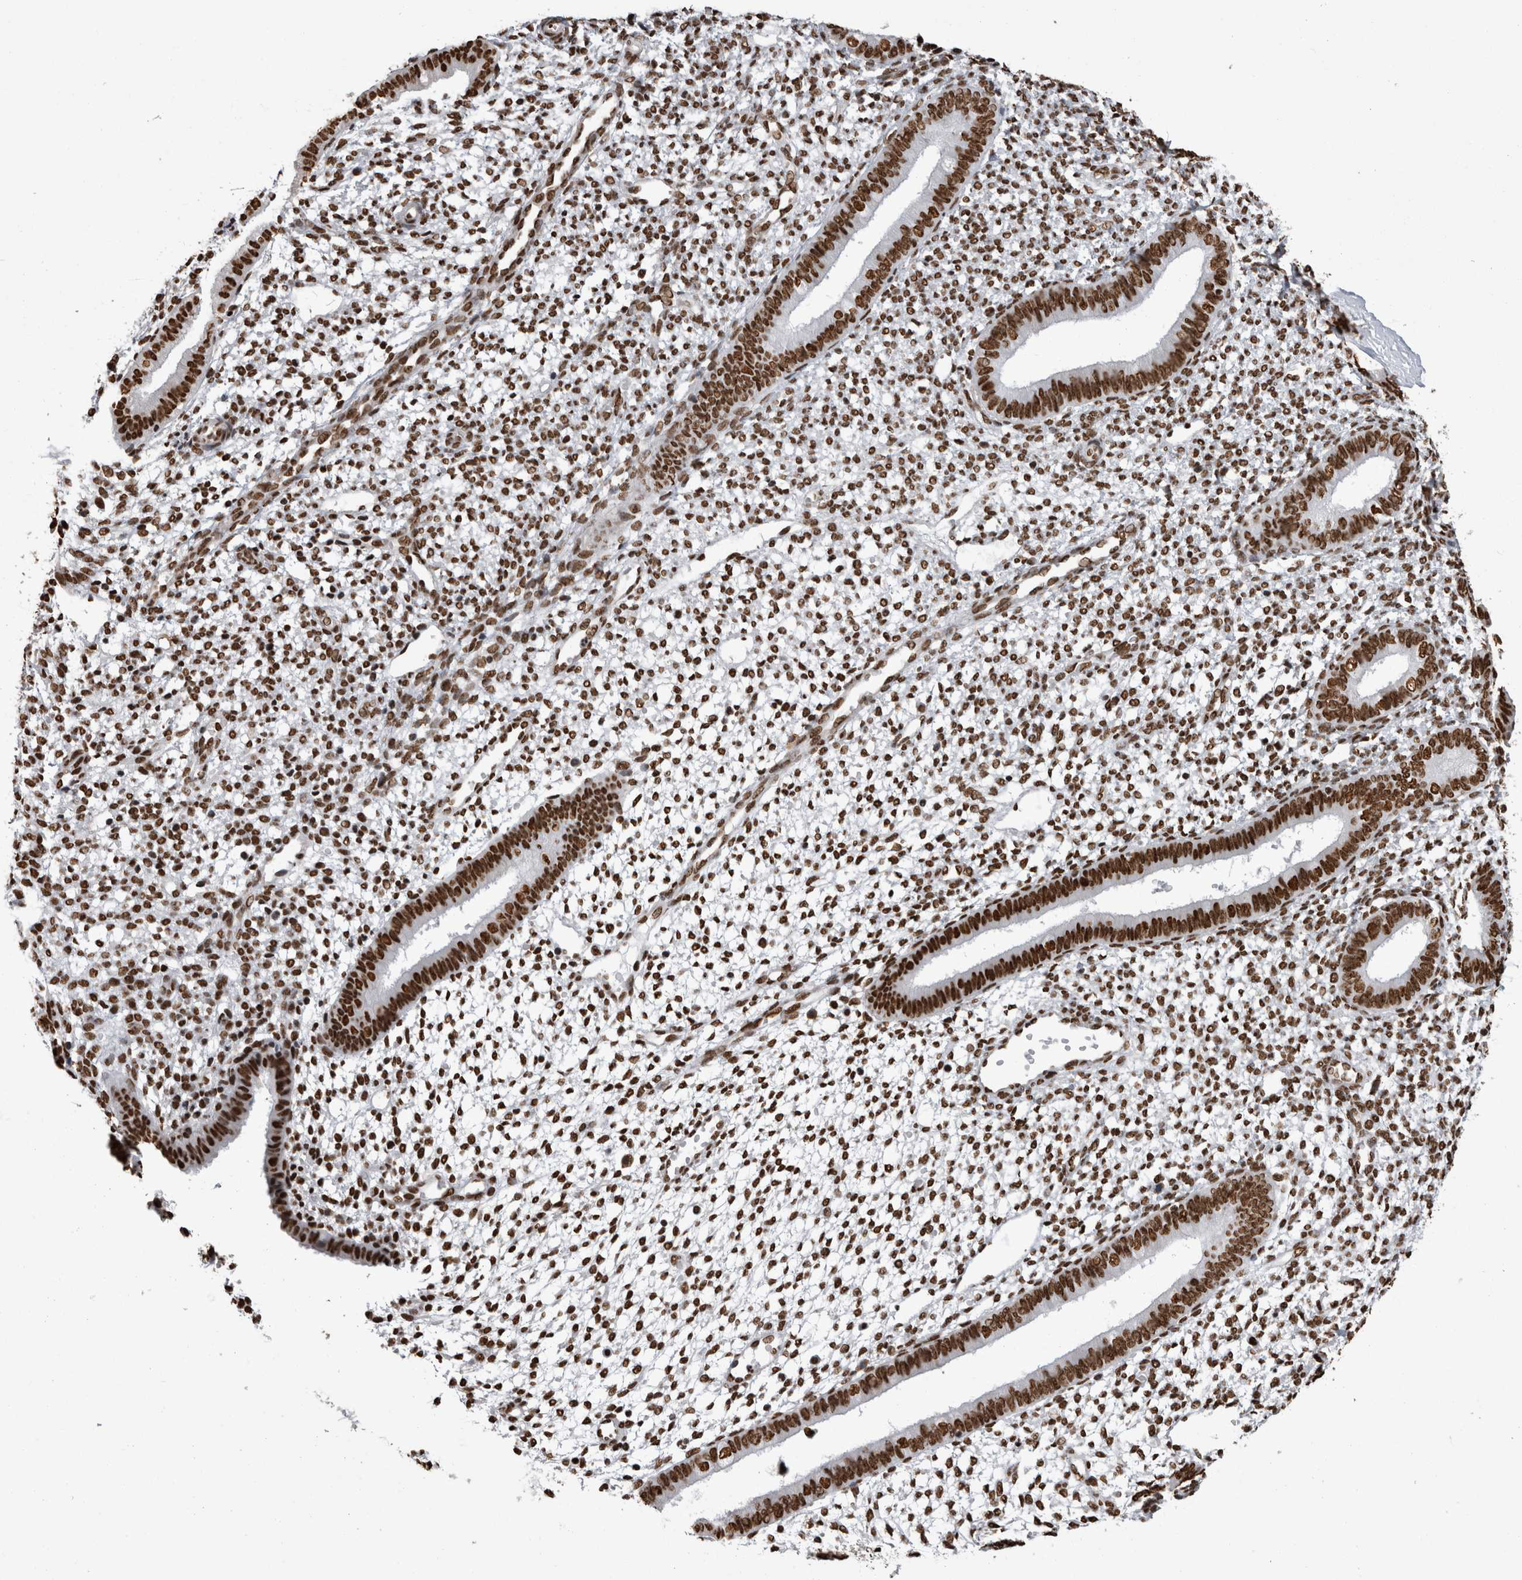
{"staining": {"intensity": "moderate", "quantity": "25%-75%", "location": "nuclear"}, "tissue": "endometrium", "cell_type": "Cells in endometrial stroma", "image_type": "normal", "snomed": [{"axis": "morphology", "description": "Normal tissue, NOS"}, {"axis": "topography", "description": "Endometrium"}], "caption": "Benign endometrium was stained to show a protein in brown. There is medium levels of moderate nuclear positivity in approximately 25%-75% of cells in endometrial stroma. (Brightfield microscopy of DAB IHC at high magnification).", "gene": "HNRNPM", "patient": {"sex": "female", "age": 46}}